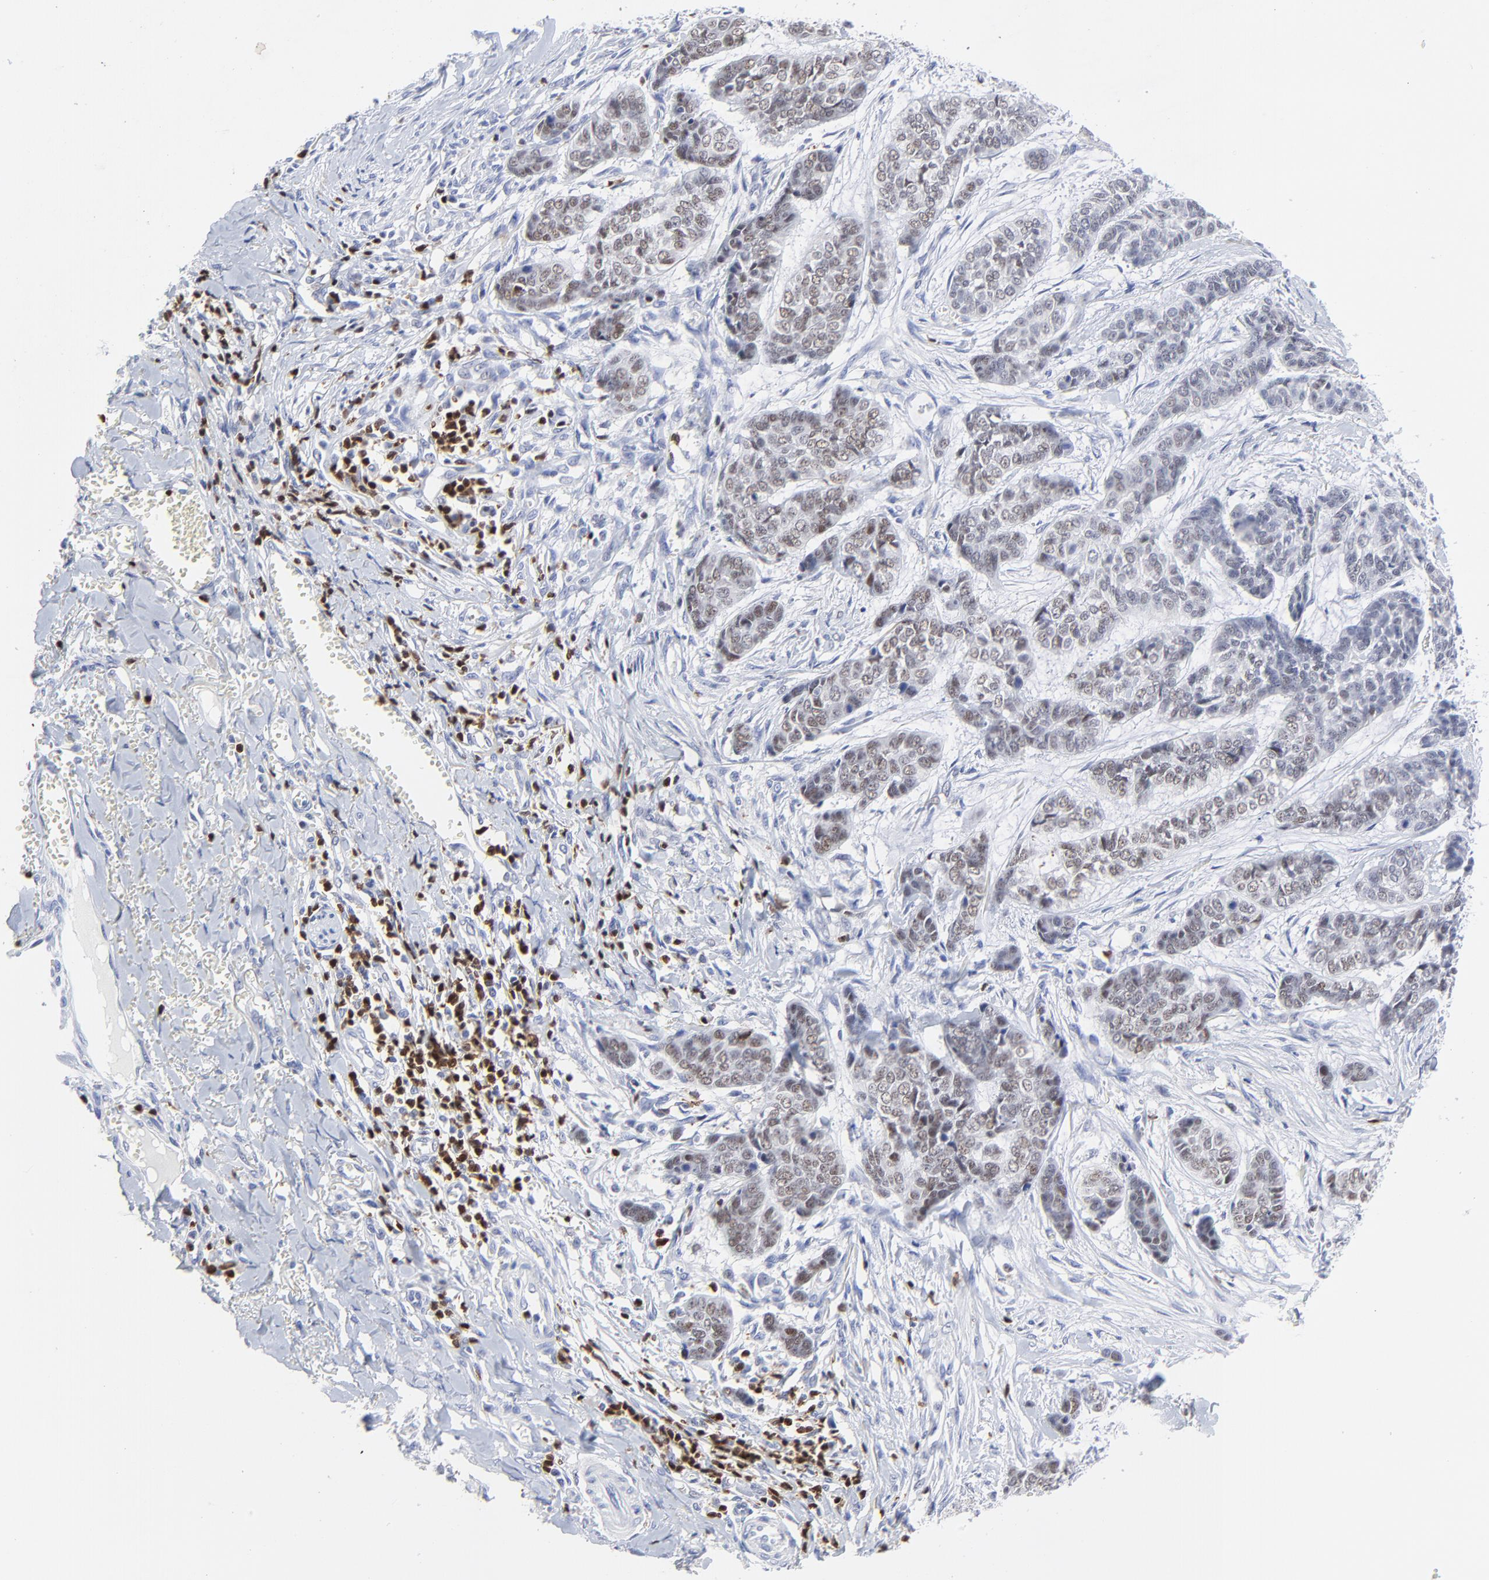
{"staining": {"intensity": "weak", "quantity": ">75%", "location": "nuclear"}, "tissue": "skin cancer", "cell_type": "Tumor cells", "image_type": "cancer", "snomed": [{"axis": "morphology", "description": "Basal cell carcinoma"}, {"axis": "topography", "description": "Skin"}], "caption": "Skin cancer stained with a protein marker displays weak staining in tumor cells.", "gene": "ZAP70", "patient": {"sex": "female", "age": 64}}